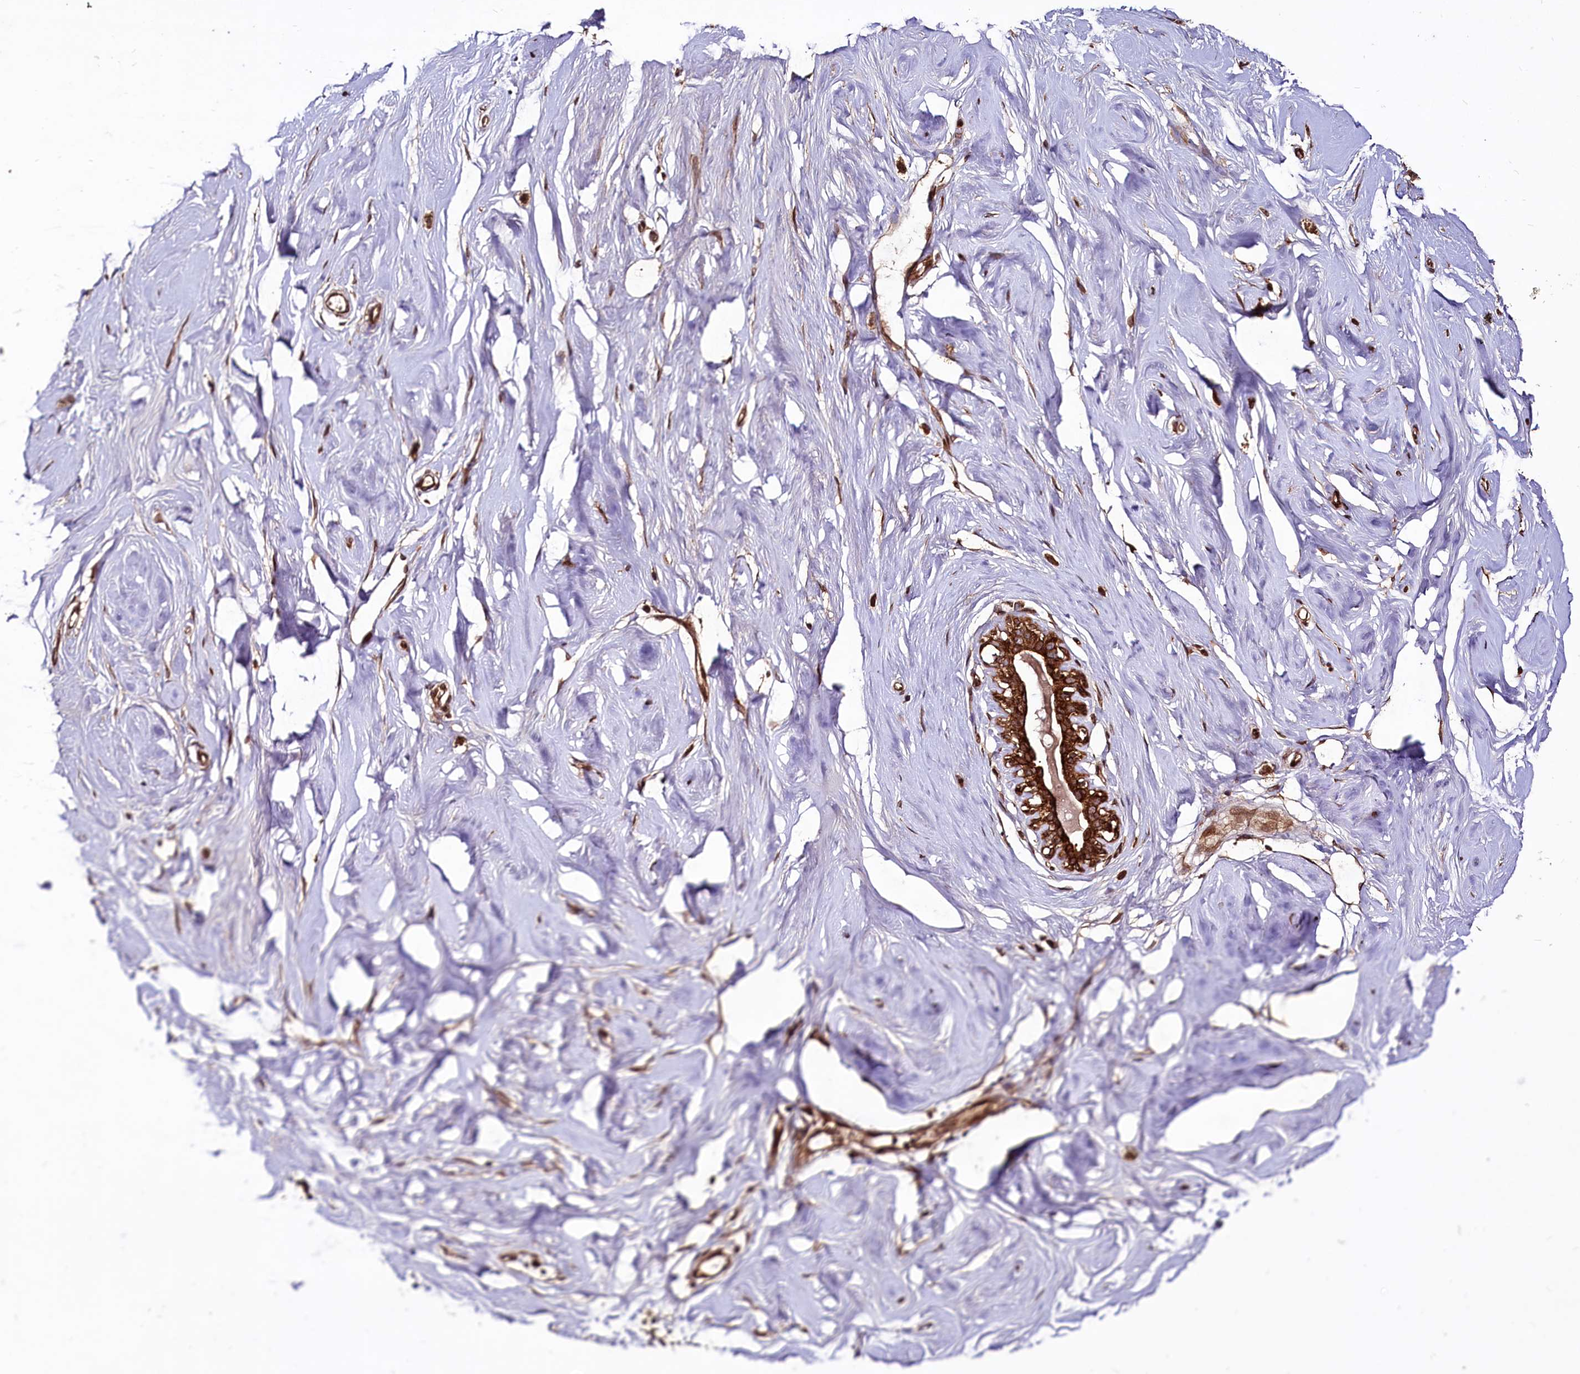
{"staining": {"intensity": "strong", "quantity": ">75%", "location": "cytoplasmic/membranous"}, "tissue": "breast", "cell_type": "Adipocytes", "image_type": "normal", "snomed": [{"axis": "morphology", "description": "Normal tissue, NOS"}, {"axis": "morphology", "description": "Adenoma, NOS"}, {"axis": "topography", "description": "Breast"}], "caption": "Adipocytes display strong cytoplasmic/membranous positivity in about >75% of cells in unremarkable breast. The staining is performed using DAB brown chromogen to label protein expression. The nuclei are counter-stained blue using hematoxylin.", "gene": "DCP1B", "patient": {"sex": "female", "age": 23}}